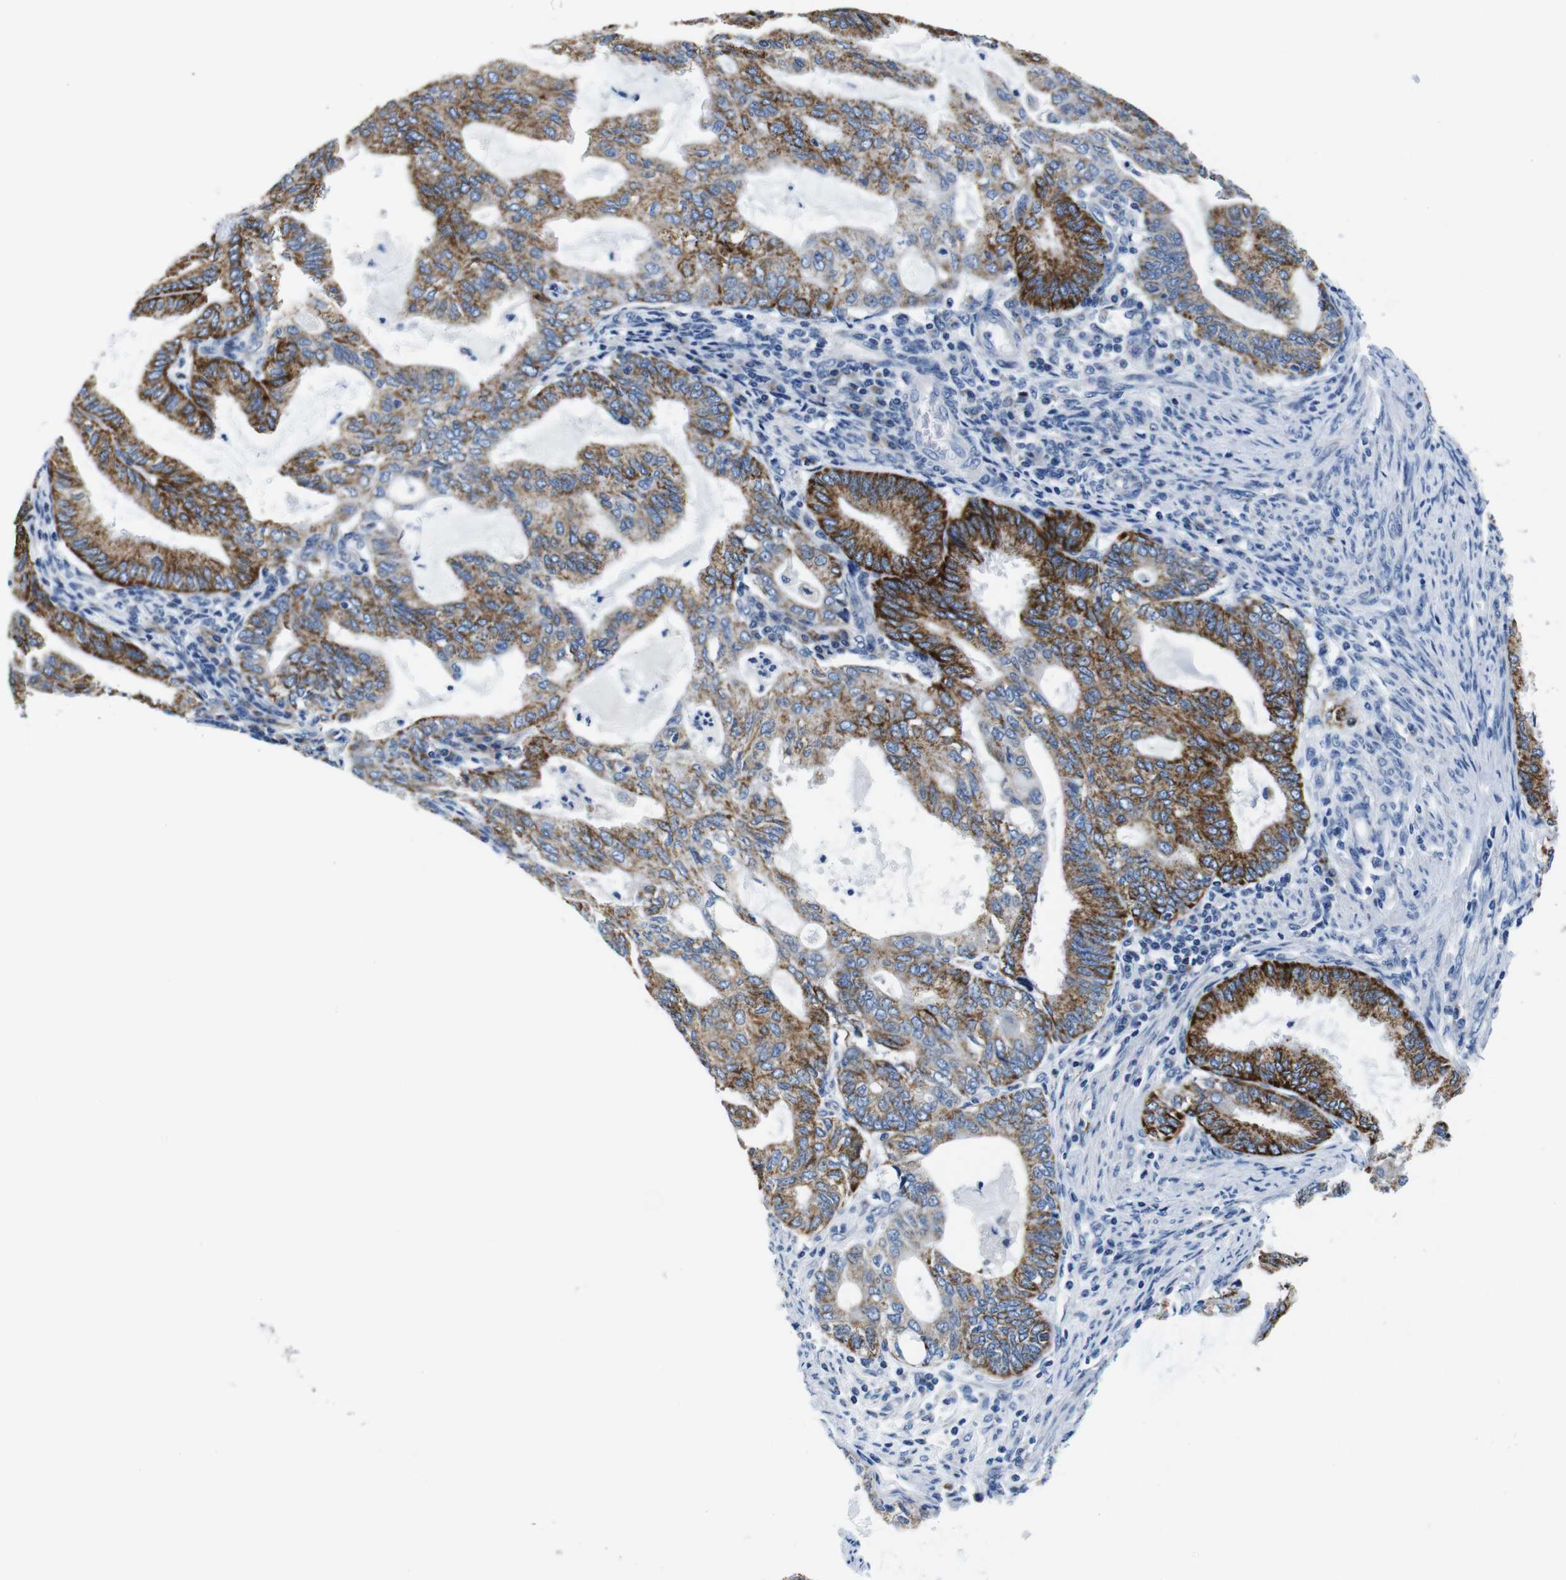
{"staining": {"intensity": "strong", "quantity": "25%-75%", "location": "cytoplasmic/membranous"}, "tissue": "endometrial cancer", "cell_type": "Tumor cells", "image_type": "cancer", "snomed": [{"axis": "morphology", "description": "Adenocarcinoma, NOS"}, {"axis": "topography", "description": "Endometrium"}], "caption": "Protein expression analysis of endometrial cancer shows strong cytoplasmic/membranous staining in approximately 25%-75% of tumor cells.", "gene": "SNX19", "patient": {"sex": "female", "age": 86}}